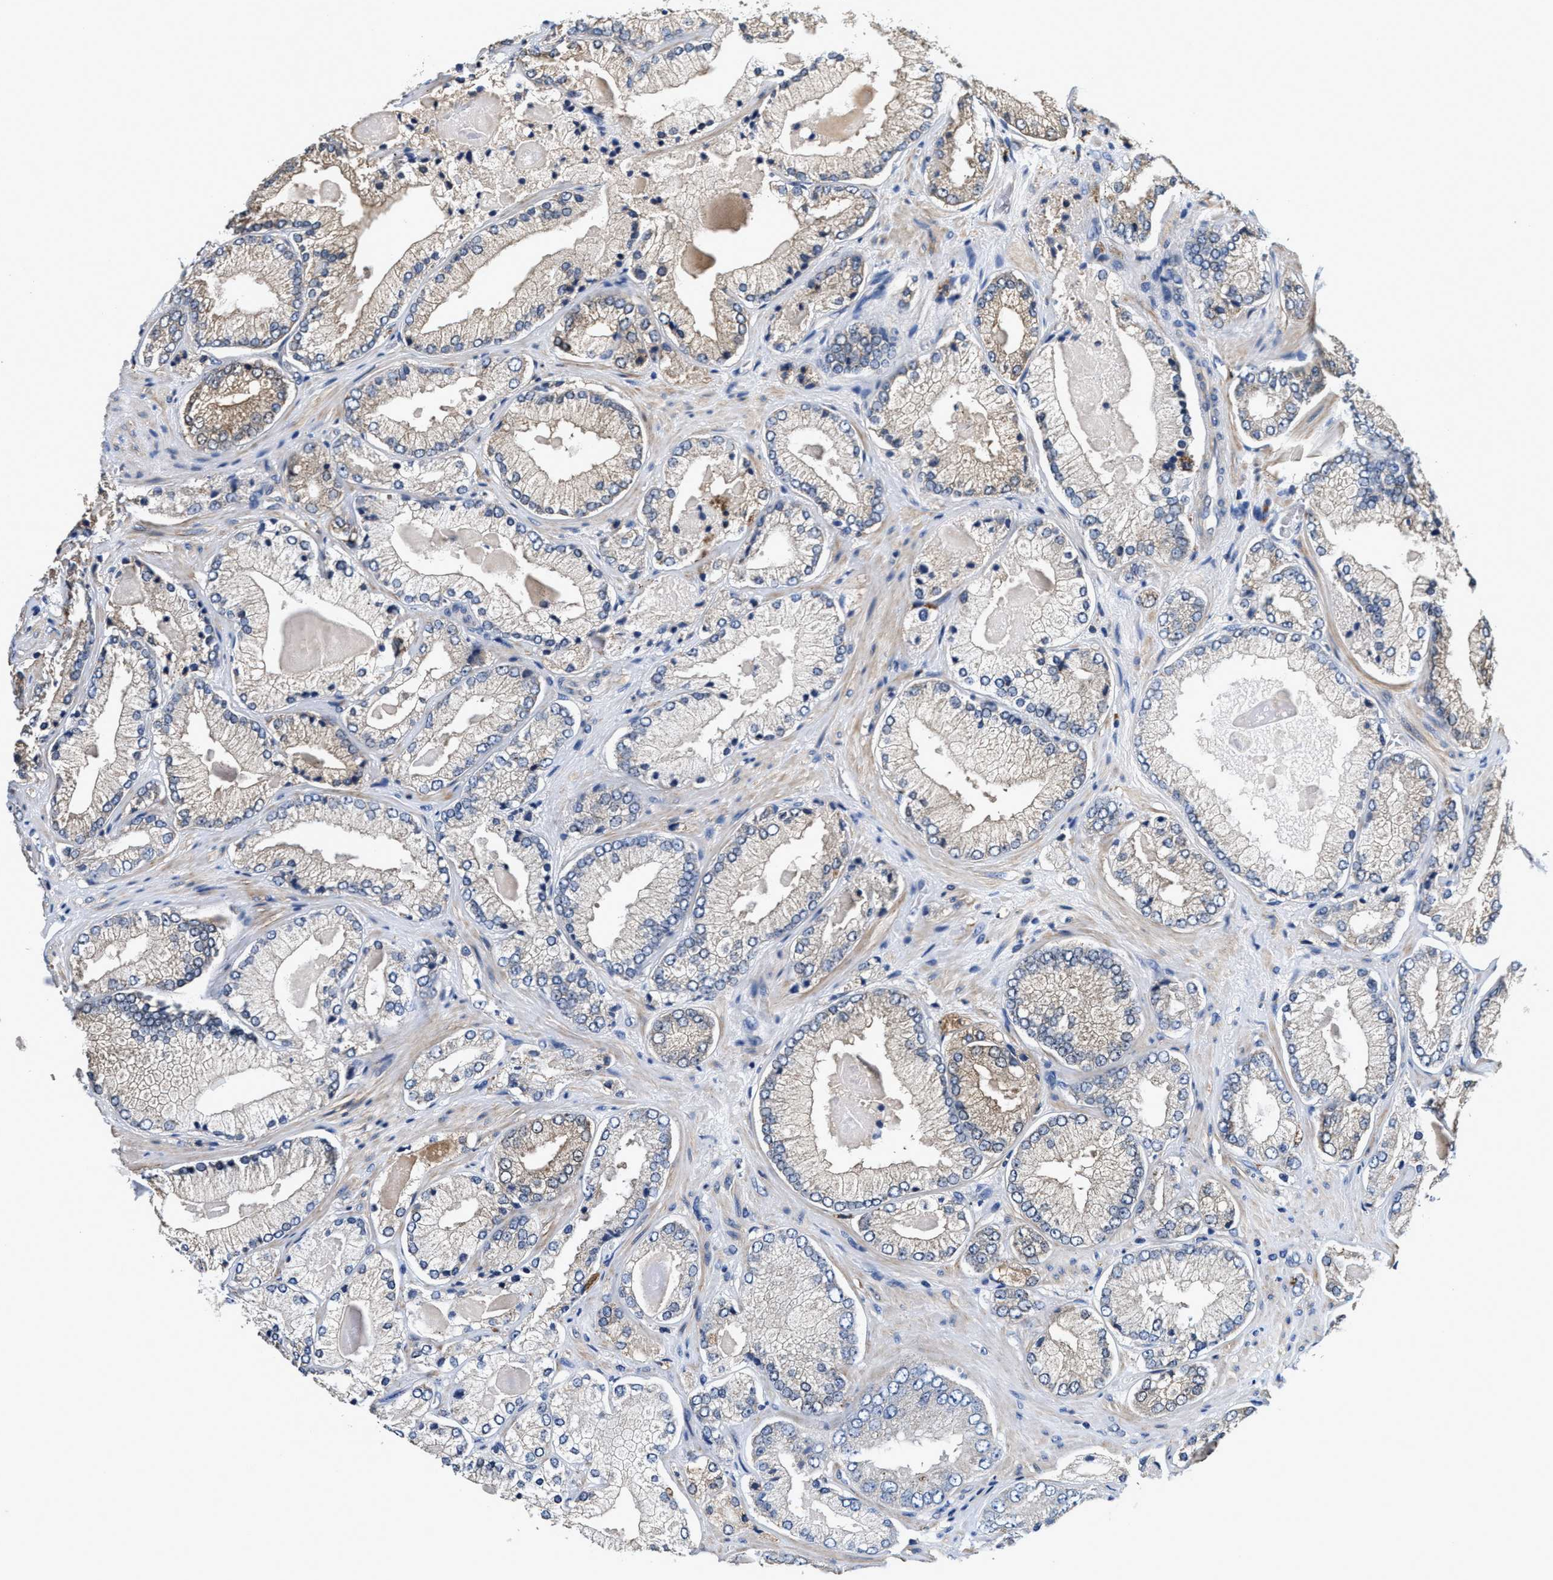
{"staining": {"intensity": "weak", "quantity": "<25%", "location": "cytoplasmic/membranous"}, "tissue": "prostate cancer", "cell_type": "Tumor cells", "image_type": "cancer", "snomed": [{"axis": "morphology", "description": "Adenocarcinoma, Low grade"}, {"axis": "topography", "description": "Prostate"}], "caption": "The micrograph exhibits no staining of tumor cells in prostate cancer (low-grade adenocarcinoma).", "gene": "ANKIB1", "patient": {"sex": "male", "age": 65}}